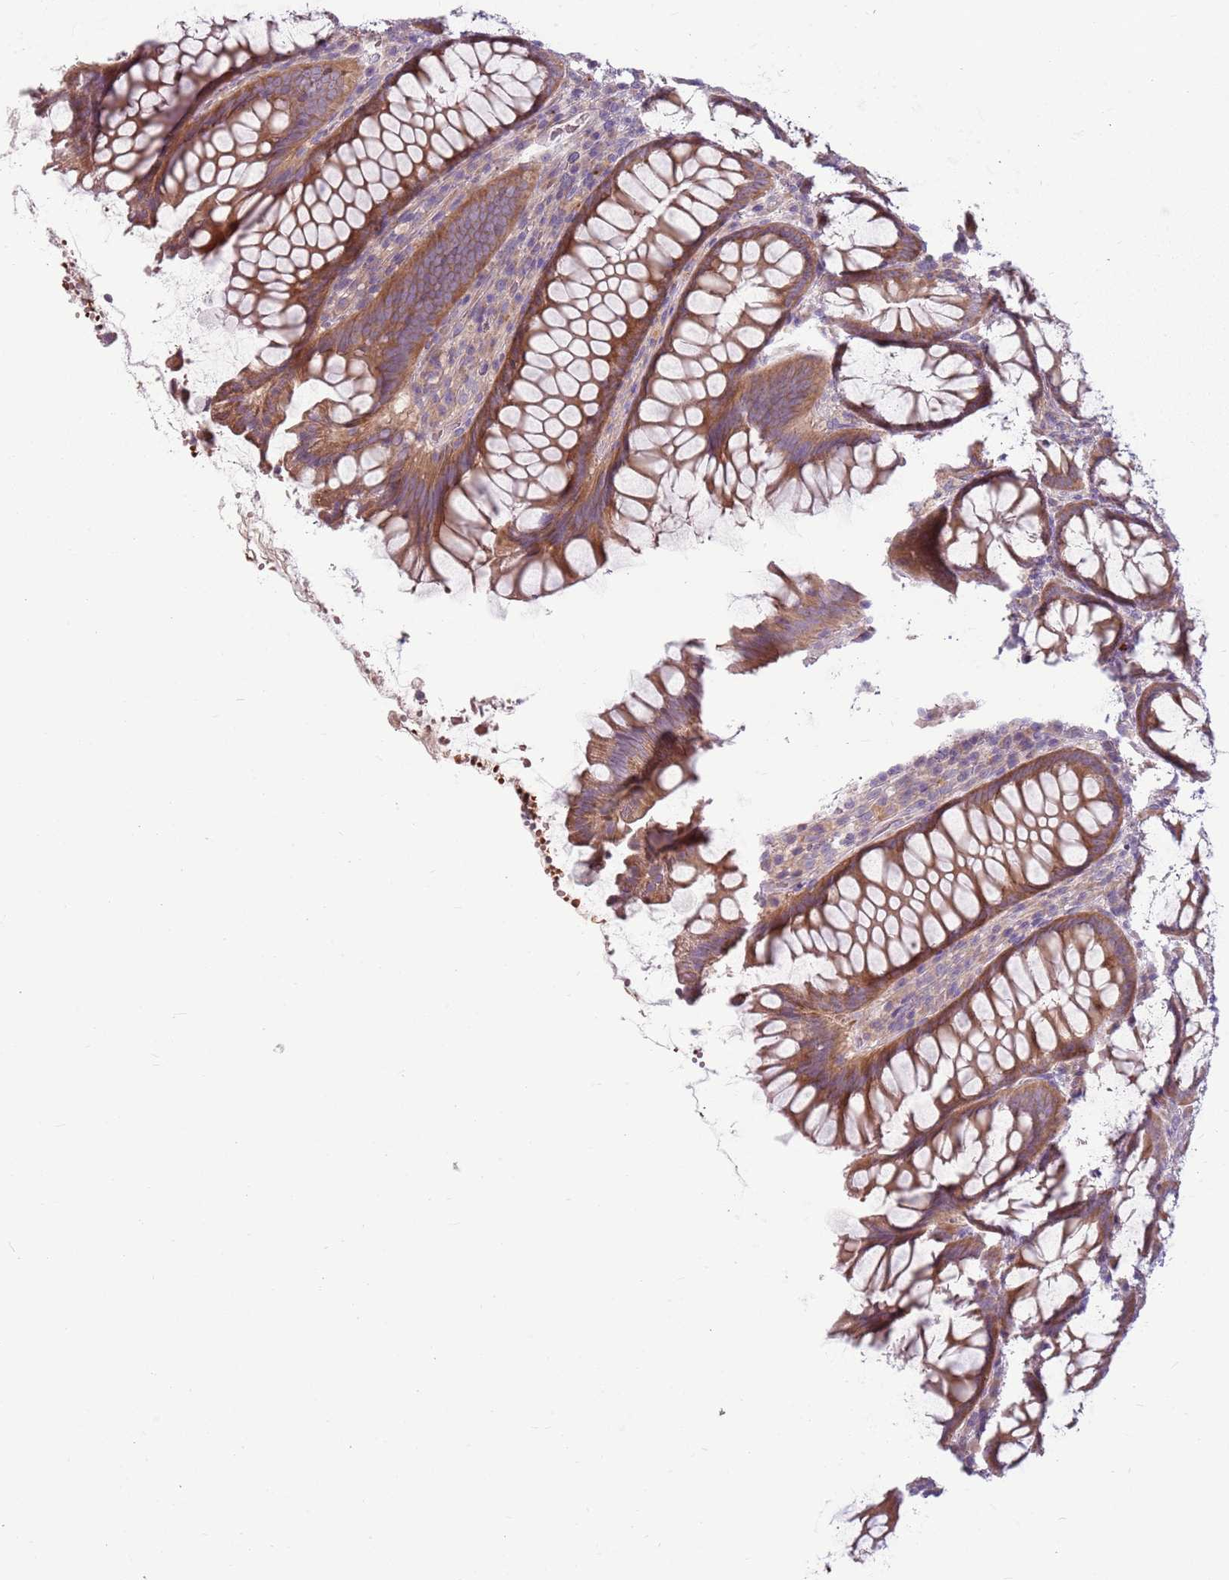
{"staining": {"intensity": "weak", "quantity": "<25%", "location": "cytoplasmic/membranous"}, "tissue": "colon", "cell_type": "Endothelial cells", "image_type": "normal", "snomed": [{"axis": "morphology", "description": "Normal tissue, NOS"}, {"axis": "topography", "description": "Colon"}], "caption": "Protein analysis of unremarkable colon reveals no significant positivity in endothelial cells.", "gene": "HSPA14", "patient": {"sex": "female", "age": 79}}